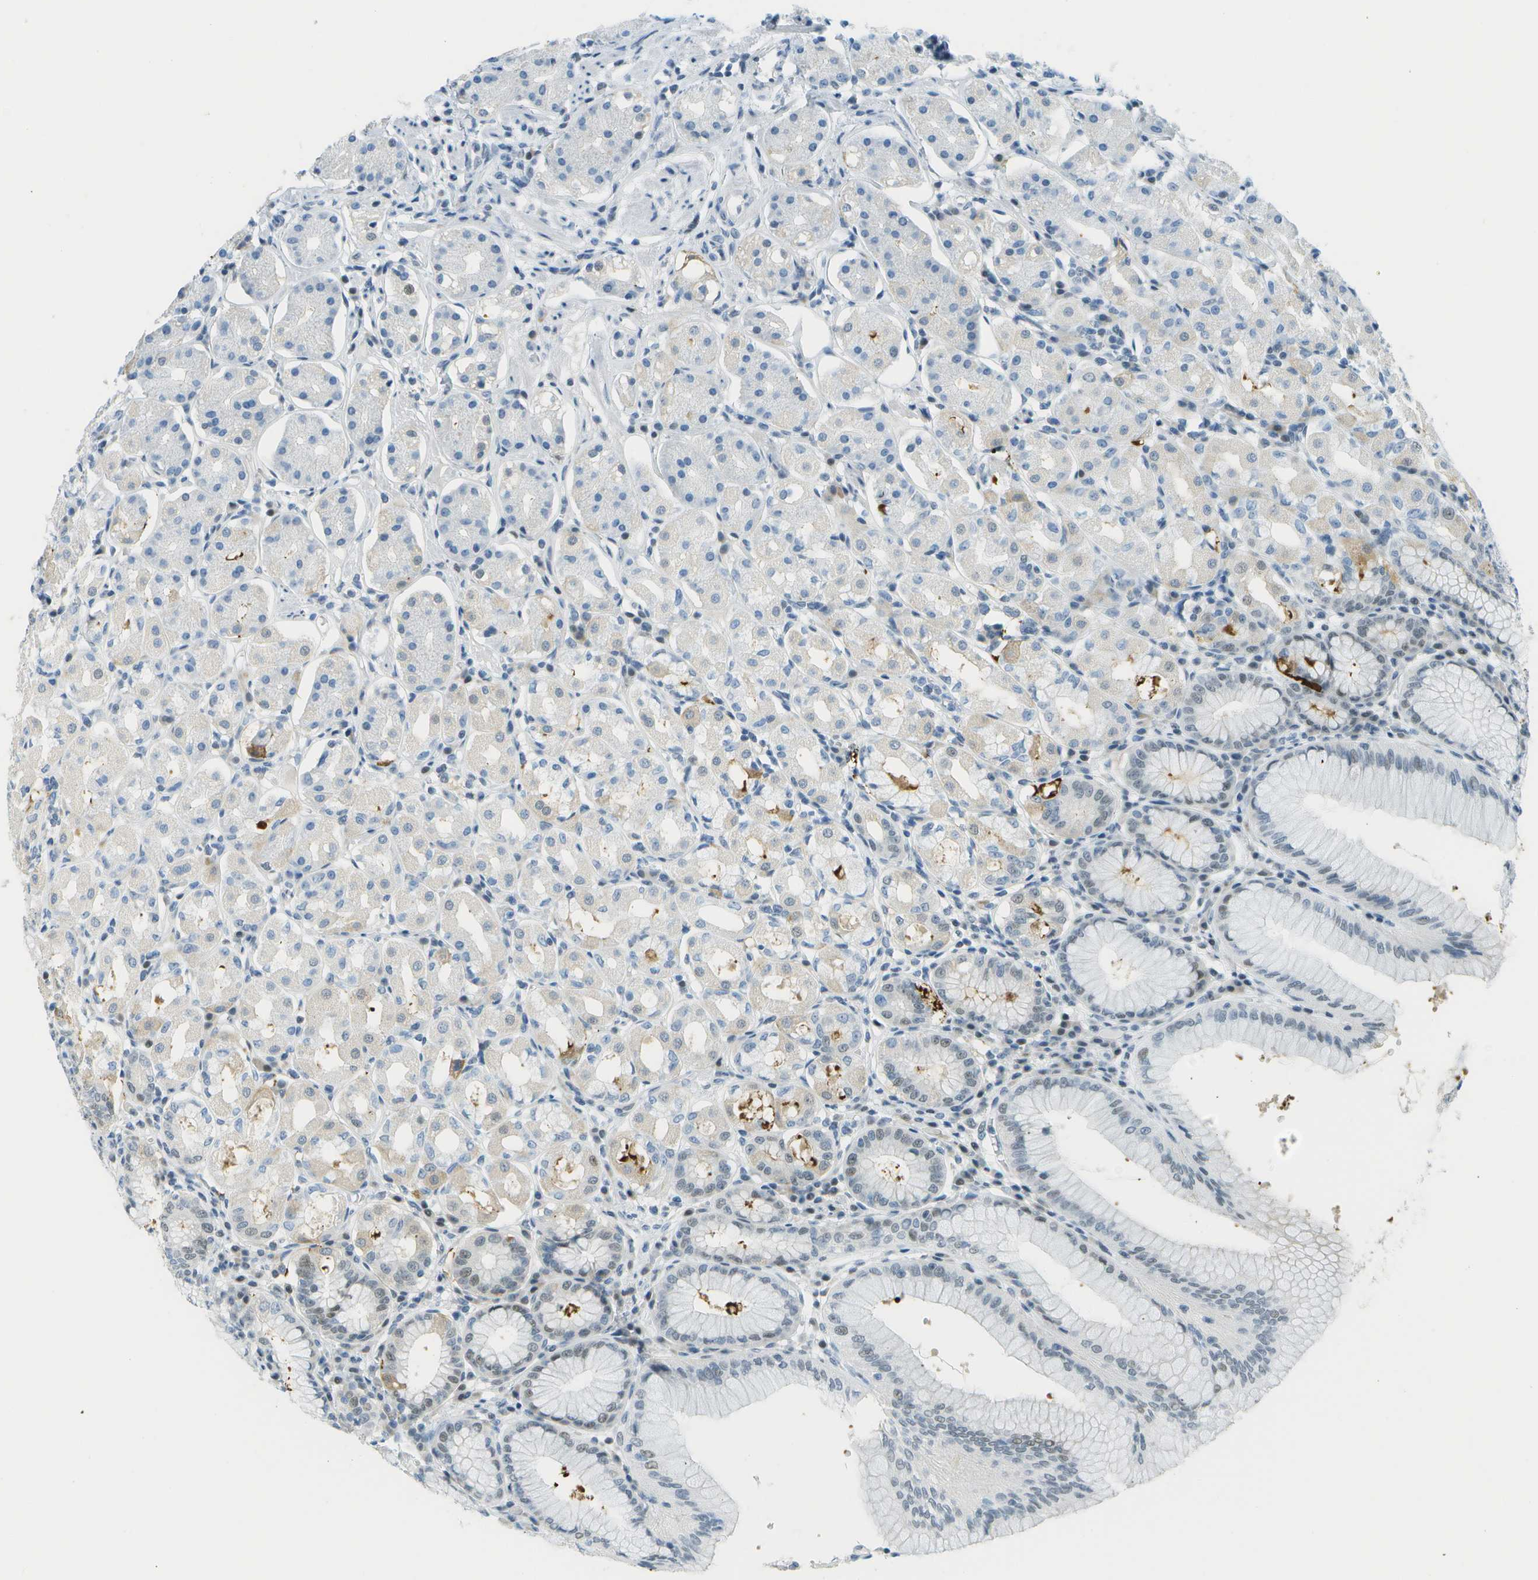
{"staining": {"intensity": "moderate", "quantity": "<25%", "location": "nuclear"}, "tissue": "stomach", "cell_type": "Glandular cells", "image_type": "normal", "snomed": [{"axis": "morphology", "description": "Normal tissue, NOS"}, {"axis": "topography", "description": "Stomach"}, {"axis": "topography", "description": "Stomach, lower"}], "caption": "Immunohistochemistry (IHC) staining of normal stomach, which demonstrates low levels of moderate nuclear expression in approximately <25% of glandular cells indicating moderate nuclear protein positivity. The staining was performed using DAB (brown) for protein detection and nuclei were counterstained in hematoxylin (blue).", "gene": "NEK11", "patient": {"sex": "female", "age": 56}}